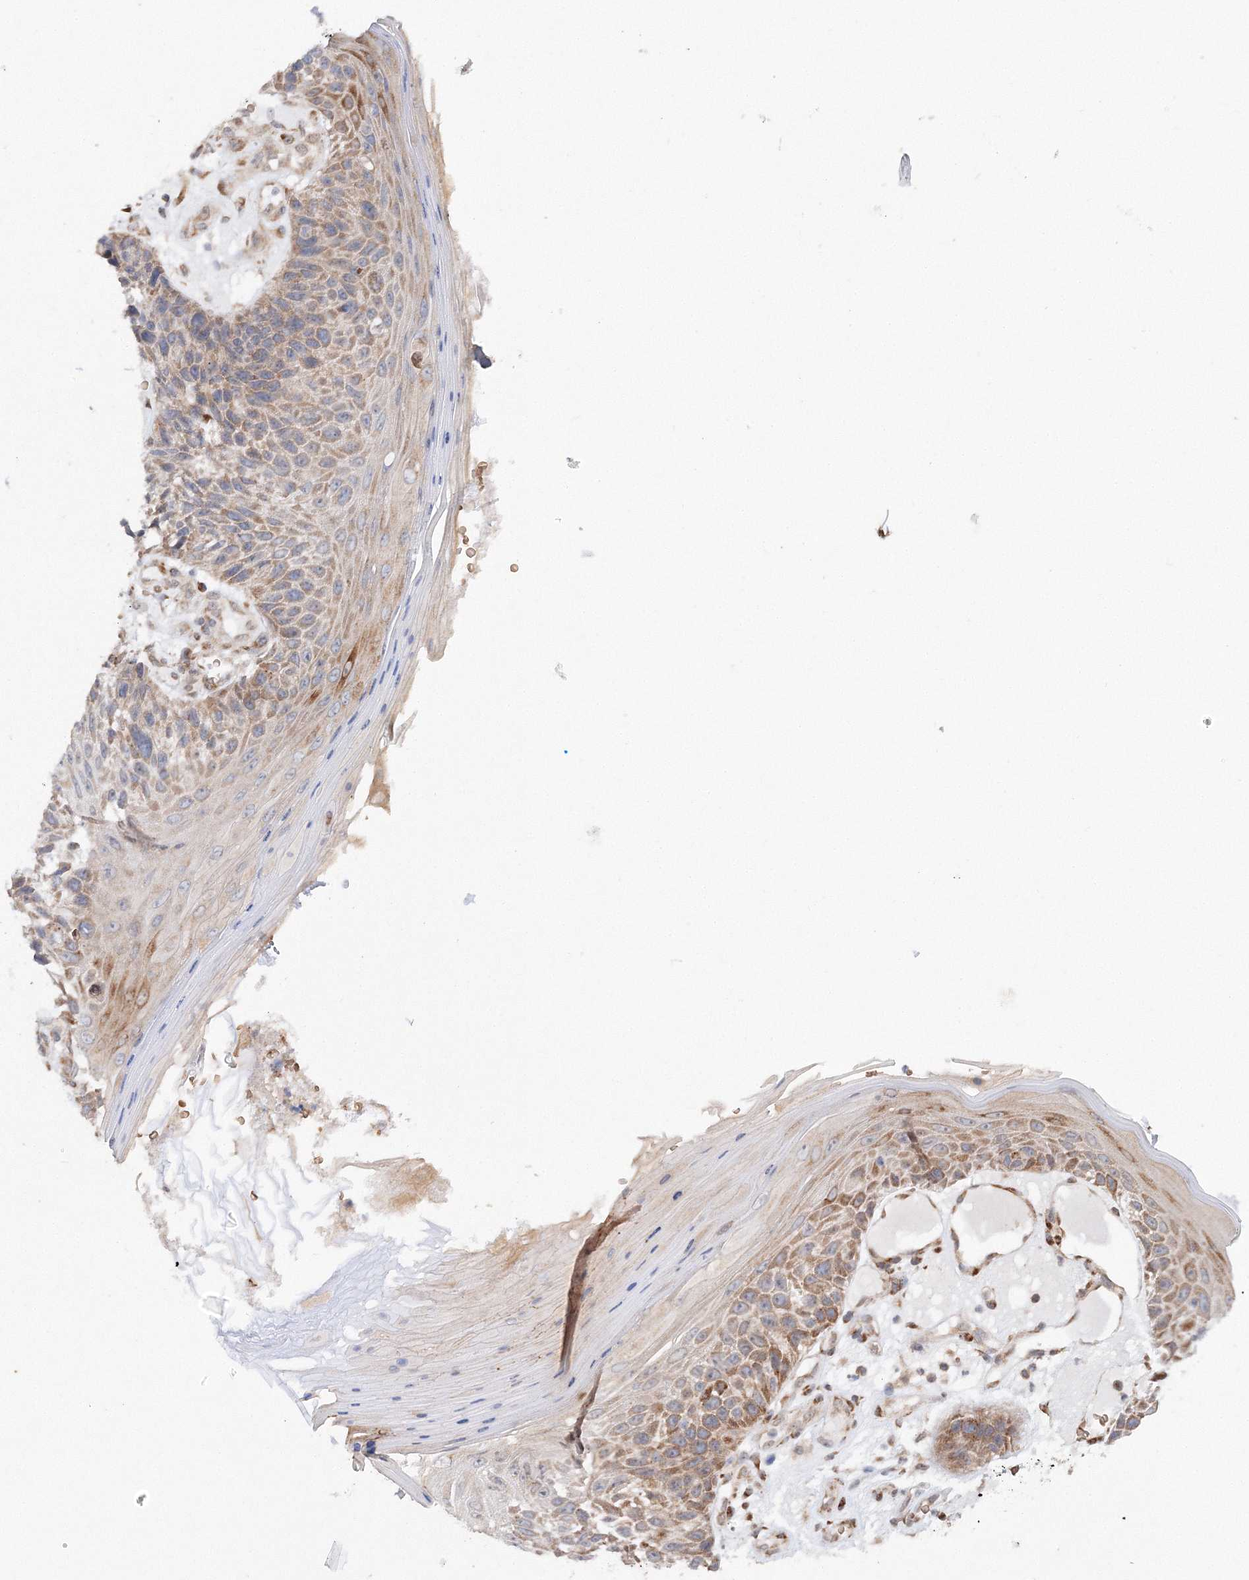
{"staining": {"intensity": "moderate", "quantity": "25%-75%", "location": "cytoplasmic/membranous"}, "tissue": "skin cancer", "cell_type": "Tumor cells", "image_type": "cancer", "snomed": [{"axis": "morphology", "description": "Squamous cell carcinoma, NOS"}, {"axis": "topography", "description": "Skin"}], "caption": "The image demonstrates a brown stain indicating the presence of a protein in the cytoplasmic/membranous of tumor cells in skin cancer (squamous cell carcinoma).", "gene": "DIS3L2", "patient": {"sex": "female", "age": 88}}